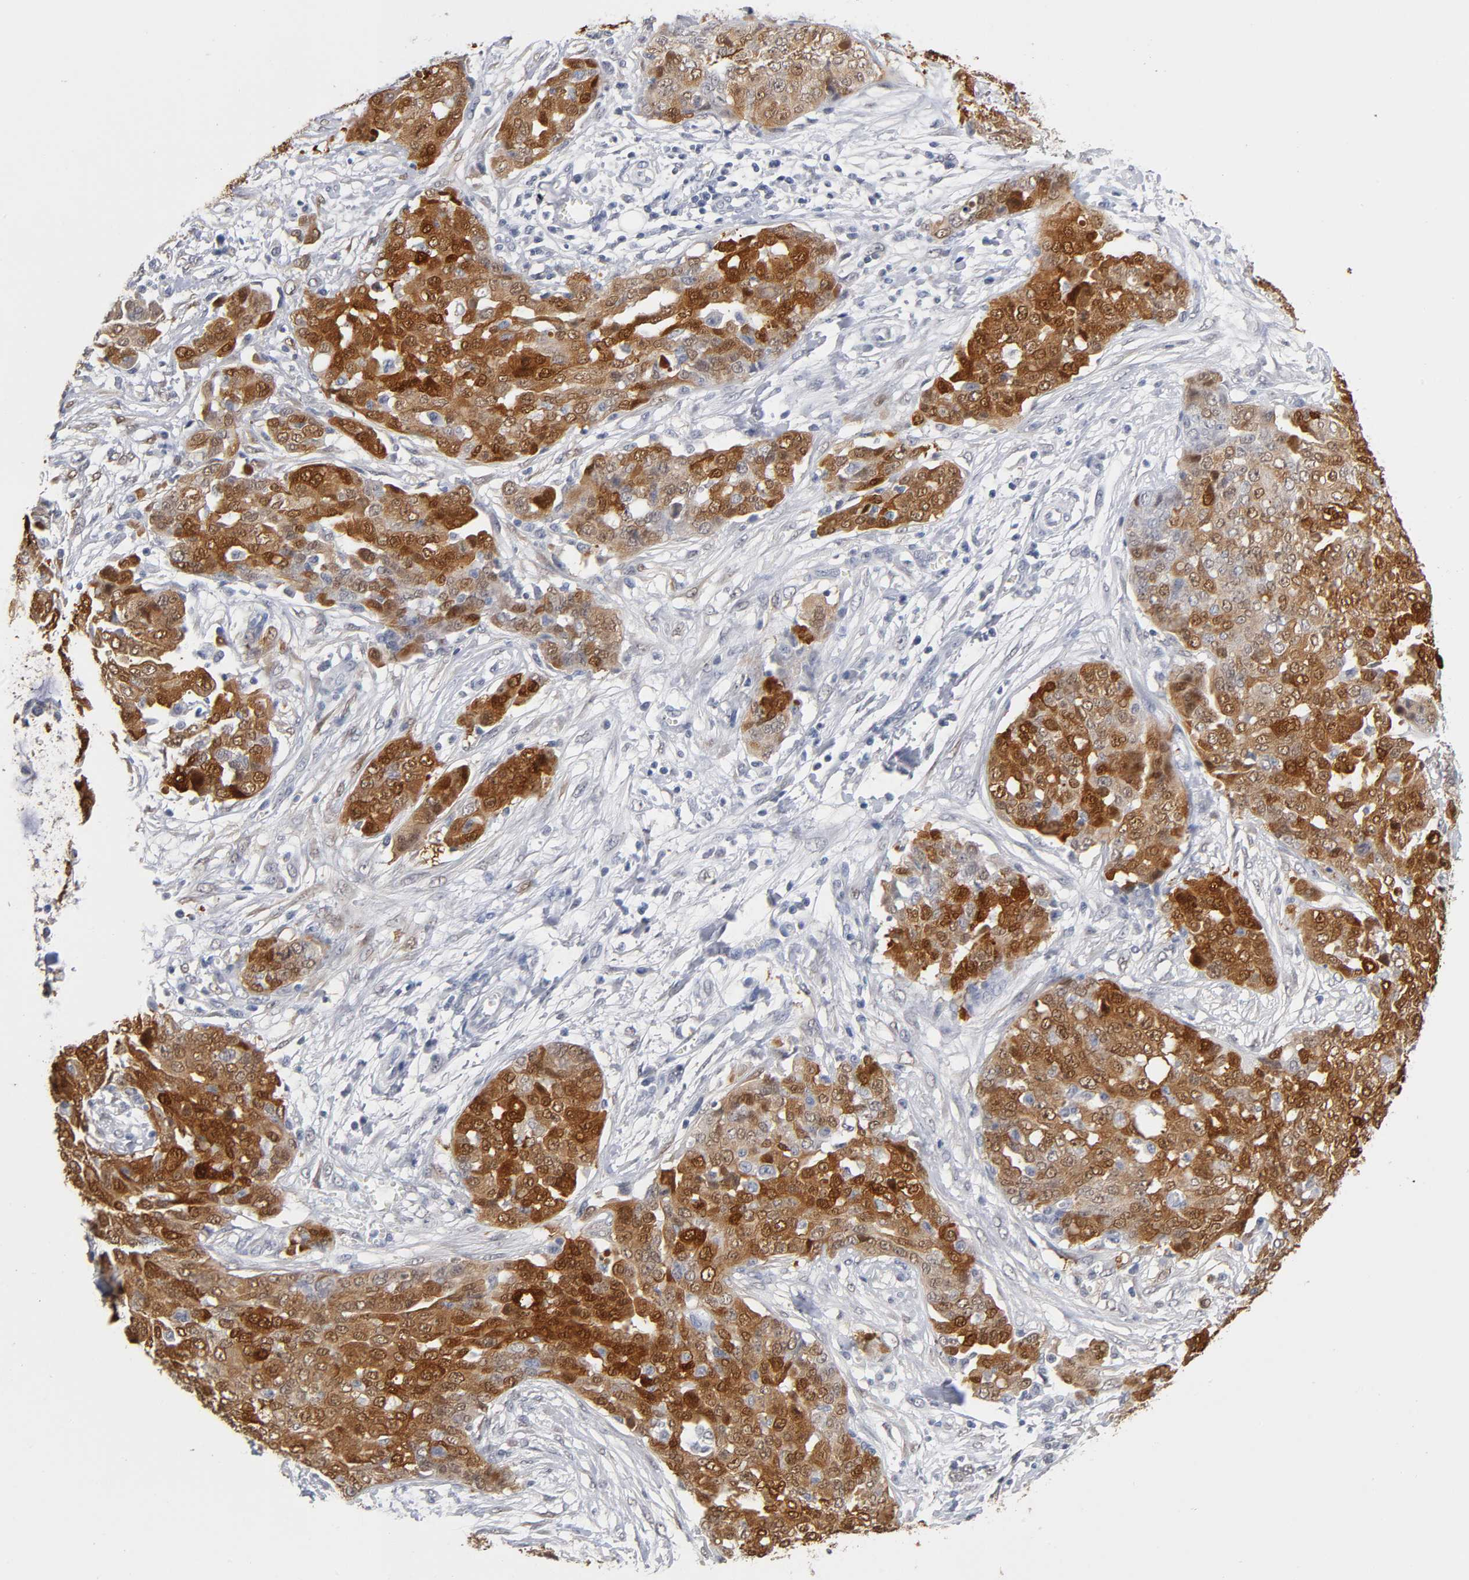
{"staining": {"intensity": "strong", "quantity": ">75%", "location": "cytoplasmic/membranous,nuclear"}, "tissue": "ovarian cancer", "cell_type": "Tumor cells", "image_type": "cancer", "snomed": [{"axis": "morphology", "description": "Cystadenocarcinoma, serous, NOS"}, {"axis": "topography", "description": "Soft tissue"}, {"axis": "topography", "description": "Ovary"}], "caption": "The photomicrograph demonstrates a brown stain indicating the presence of a protein in the cytoplasmic/membranous and nuclear of tumor cells in ovarian cancer.", "gene": "CRABP2", "patient": {"sex": "female", "age": 57}}